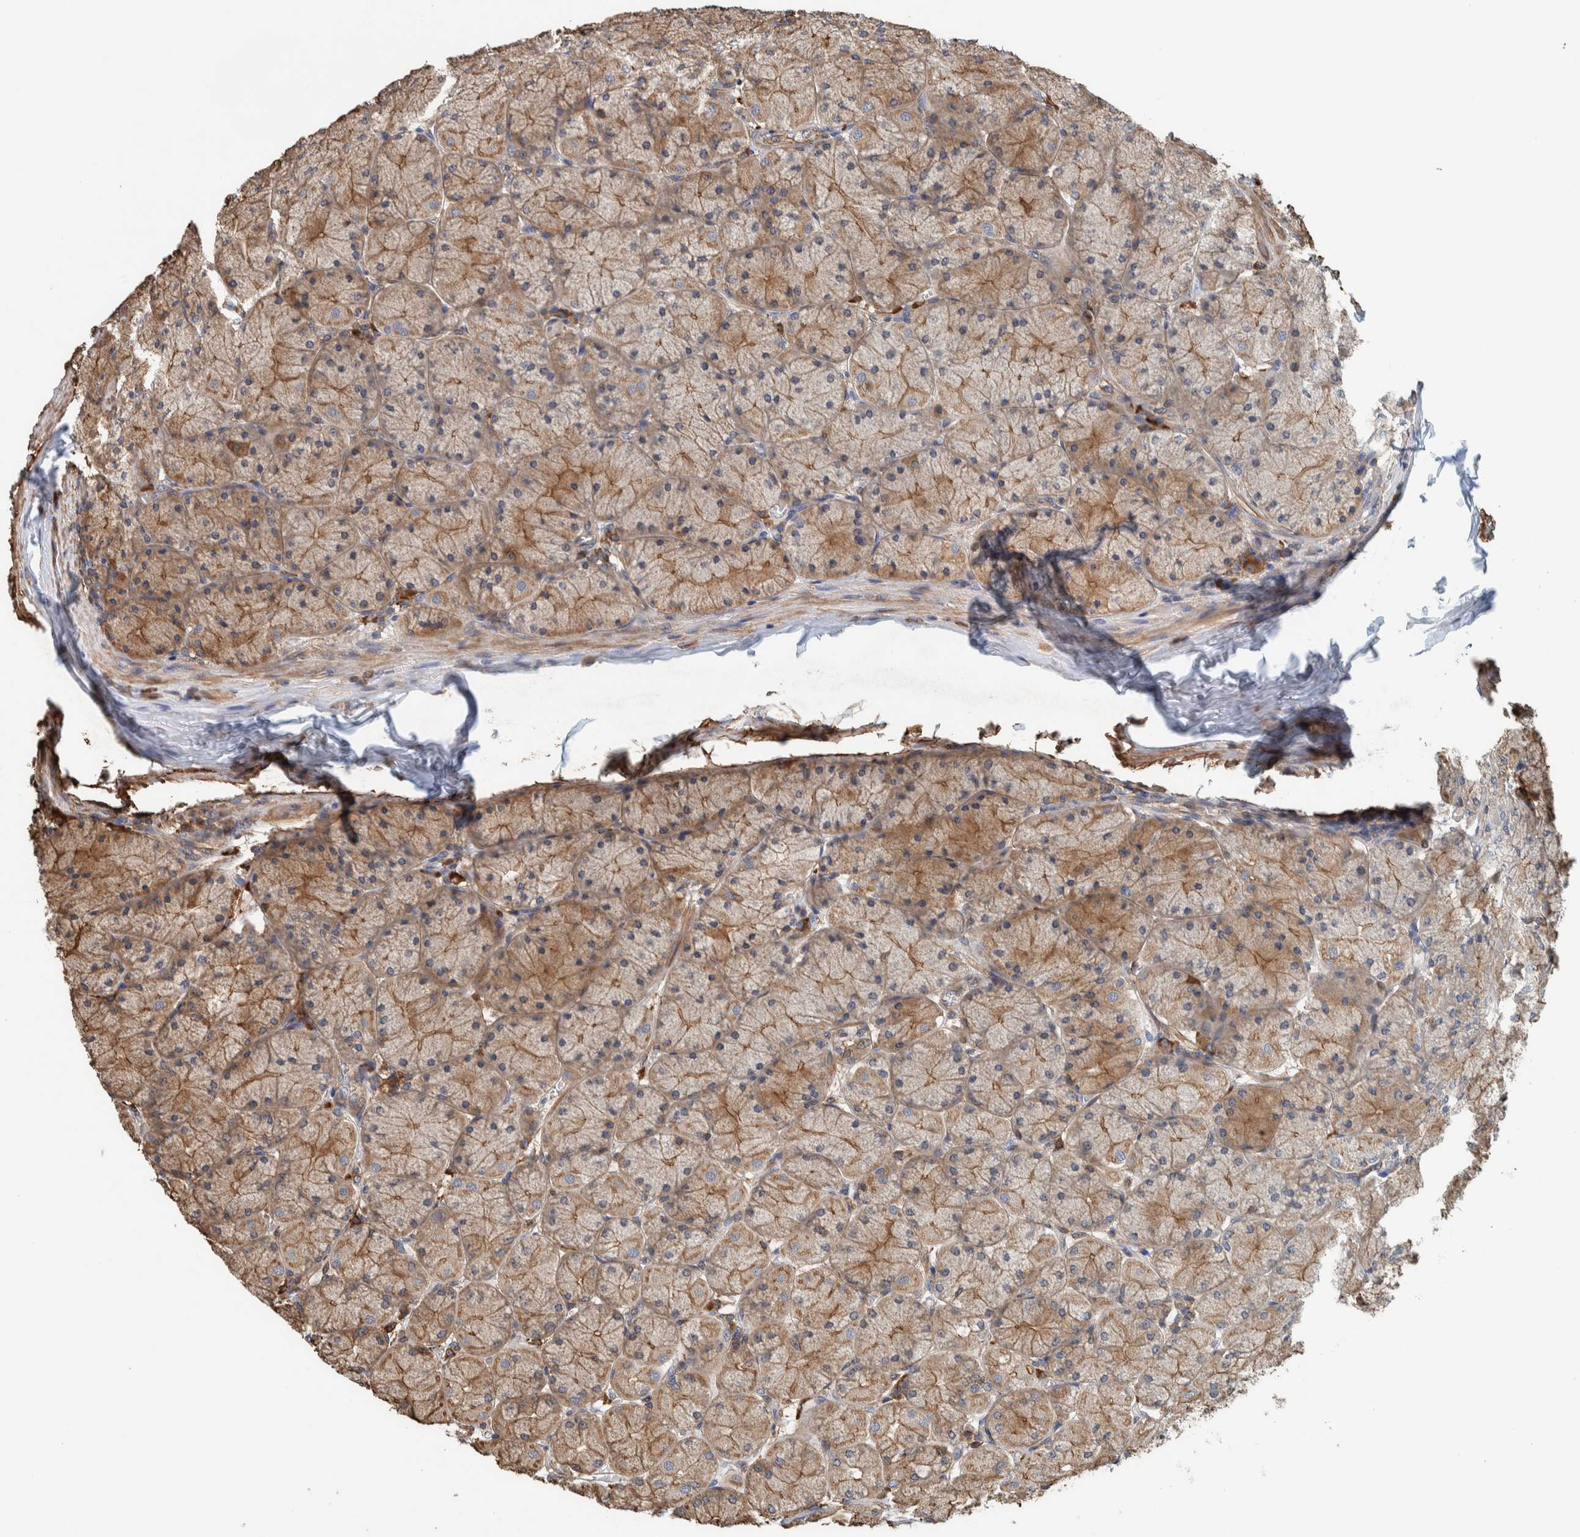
{"staining": {"intensity": "moderate", "quantity": ">75%", "location": "cytoplasmic/membranous"}, "tissue": "stomach", "cell_type": "Glandular cells", "image_type": "normal", "snomed": [{"axis": "morphology", "description": "Normal tissue, NOS"}, {"axis": "topography", "description": "Stomach, upper"}], "caption": "Immunohistochemistry of normal human stomach displays medium levels of moderate cytoplasmic/membranous expression in about >75% of glandular cells. (Stains: DAB (3,3'-diaminobenzidine) in brown, nuclei in blue, Microscopy: brightfield microscopy at high magnification).", "gene": "PLA2G3", "patient": {"sex": "female", "age": 56}}